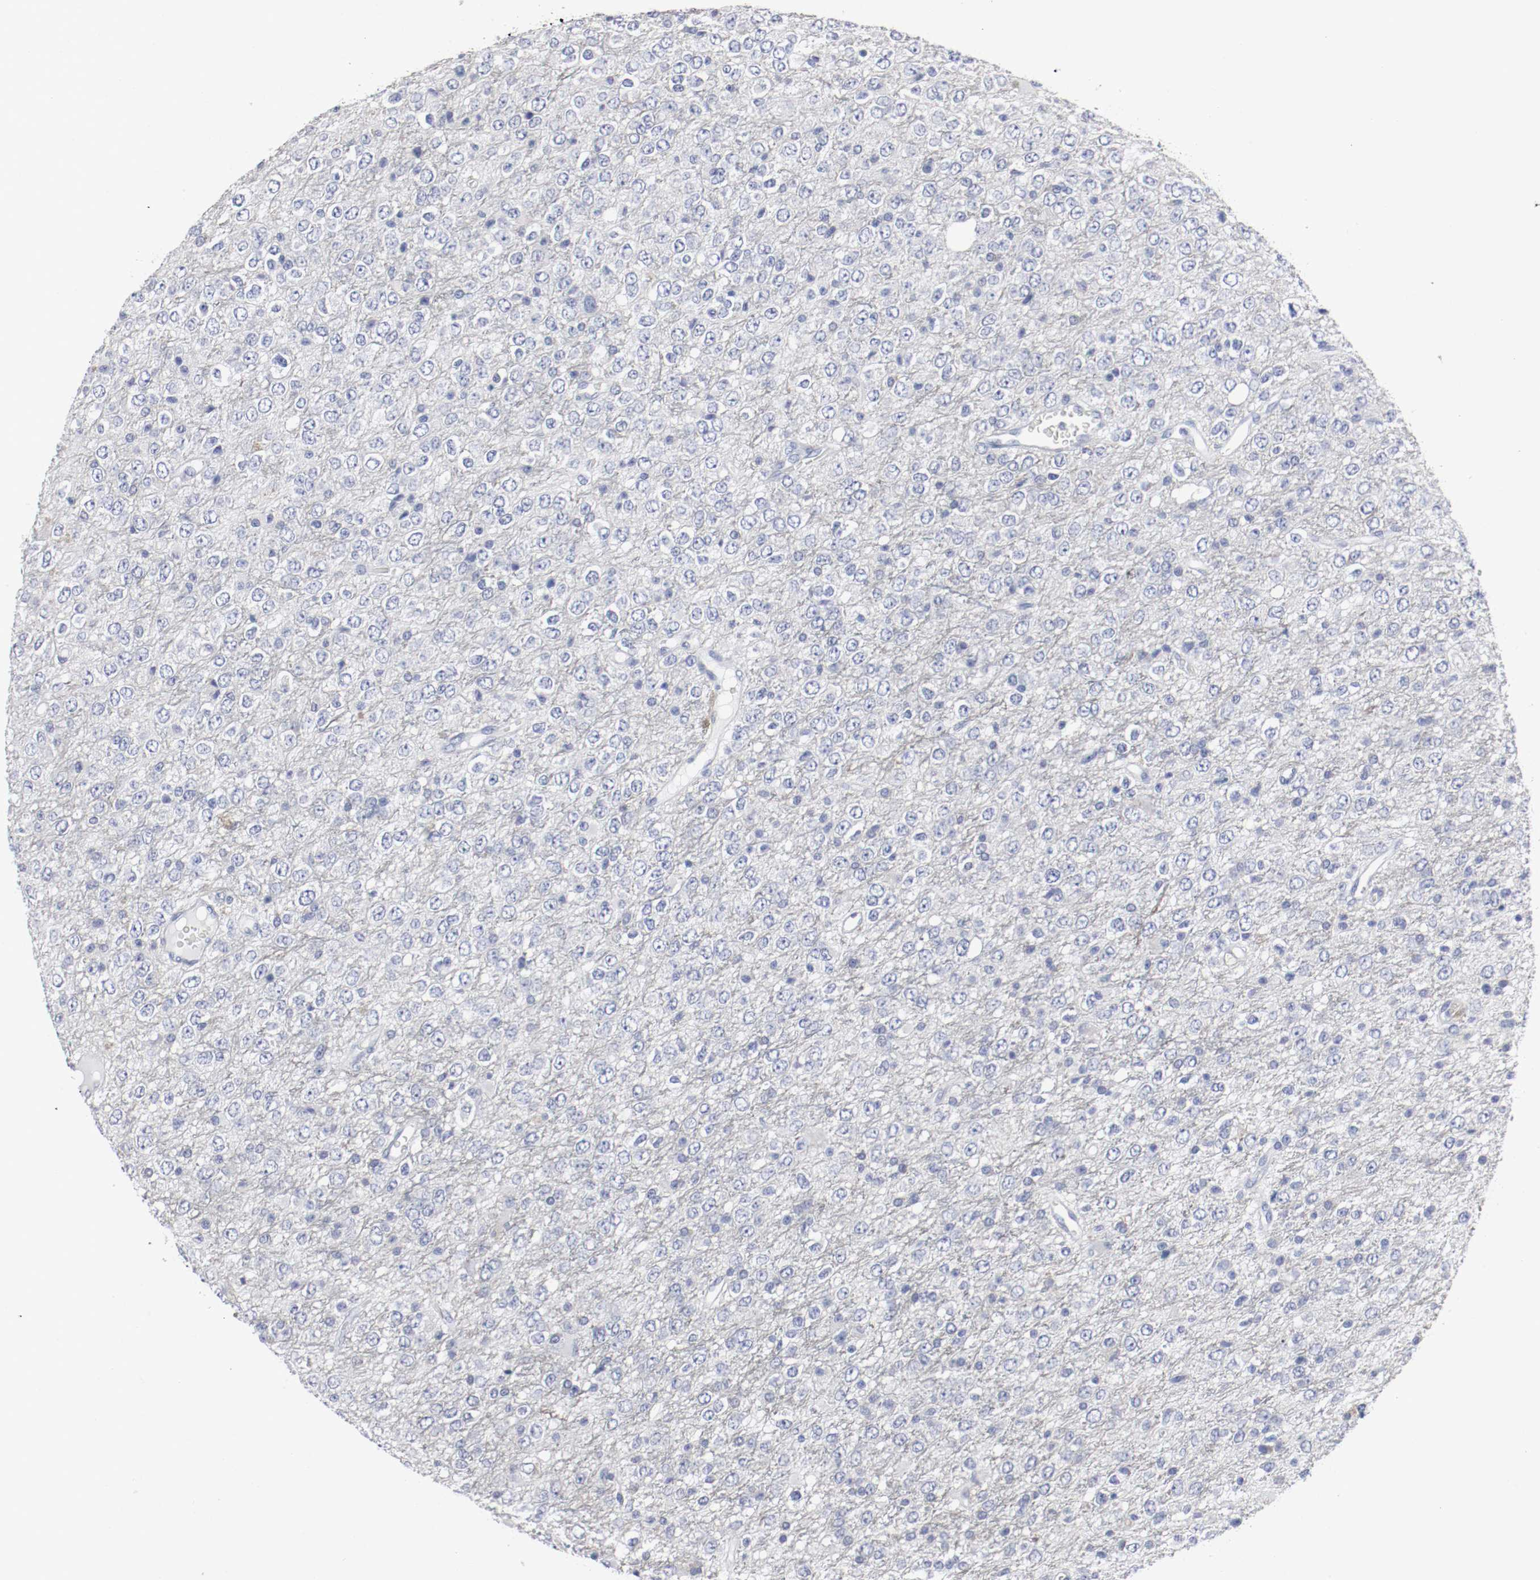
{"staining": {"intensity": "negative", "quantity": "none", "location": "none"}, "tissue": "glioma", "cell_type": "Tumor cells", "image_type": "cancer", "snomed": [{"axis": "morphology", "description": "Glioma, malignant, High grade"}, {"axis": "topography", "description": "pancreas cauda"}], "caption": "A photomicrograph of malignant glioma (high-grade) stained for a protein displays no brown staining in tumor cells.", "gene": "FGFBP1", "patient": {"sex": "male", "age": 60}}